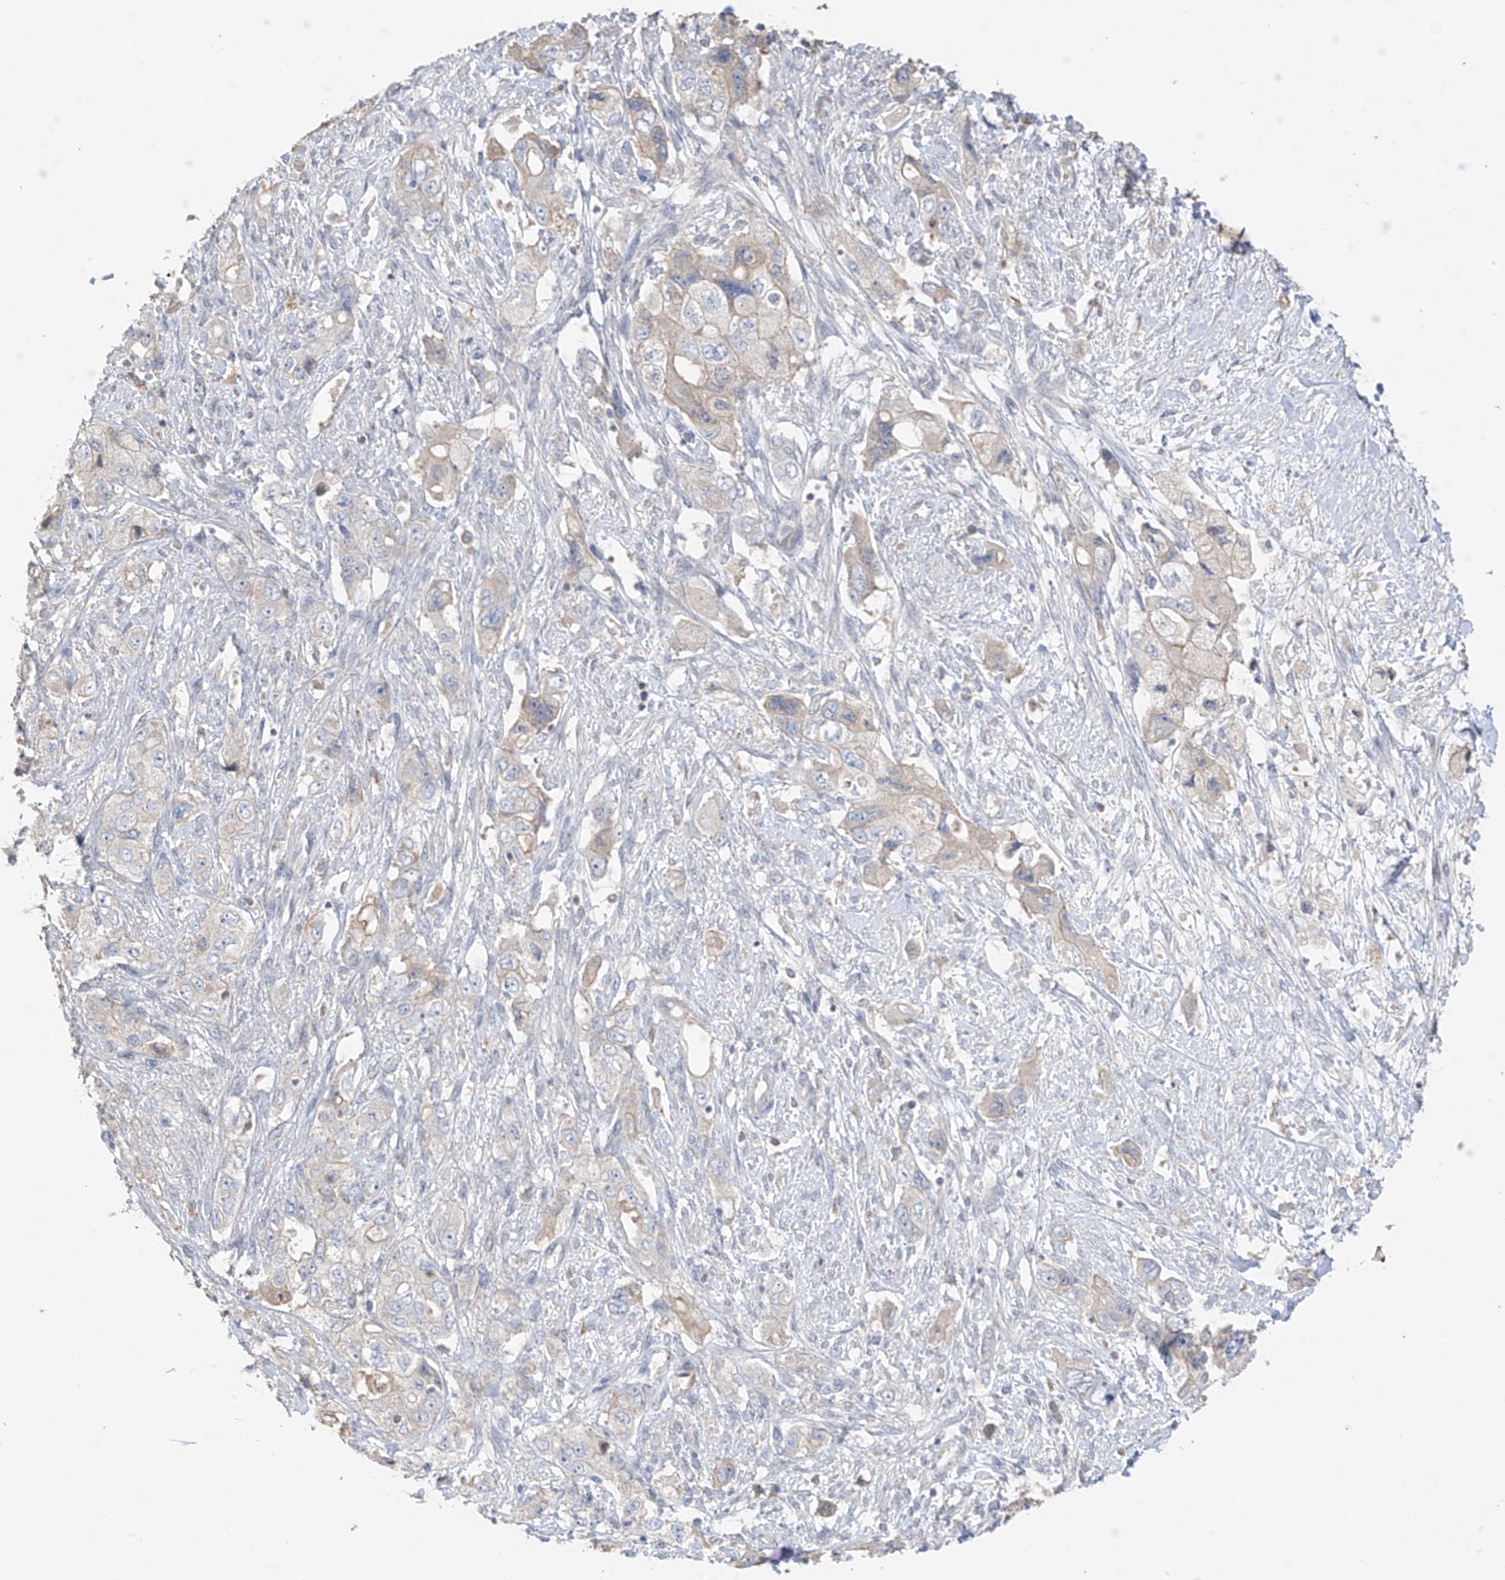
{"staining": {"intensity": "negative", "quantity": "none", "location": "none"}, "tissue": "pancreatic cancer", "cell_type": "Tumor cells", "image_type": "cancer", "snomed": [{"axis": "morphology", "description": "Adenocarcinoma, NOS"}, {"axis": "topography", "description": "Pancreas"}], "caption": "Immunohistochemical staining of human adenocarcinoma (pancreatic) displays no significant positivity in tumor cells. (DAB immunohistochemistry with hematoxylin counter stain).", "gene": "CAPN13", "patient": {"sex": "female", "age": 73}}